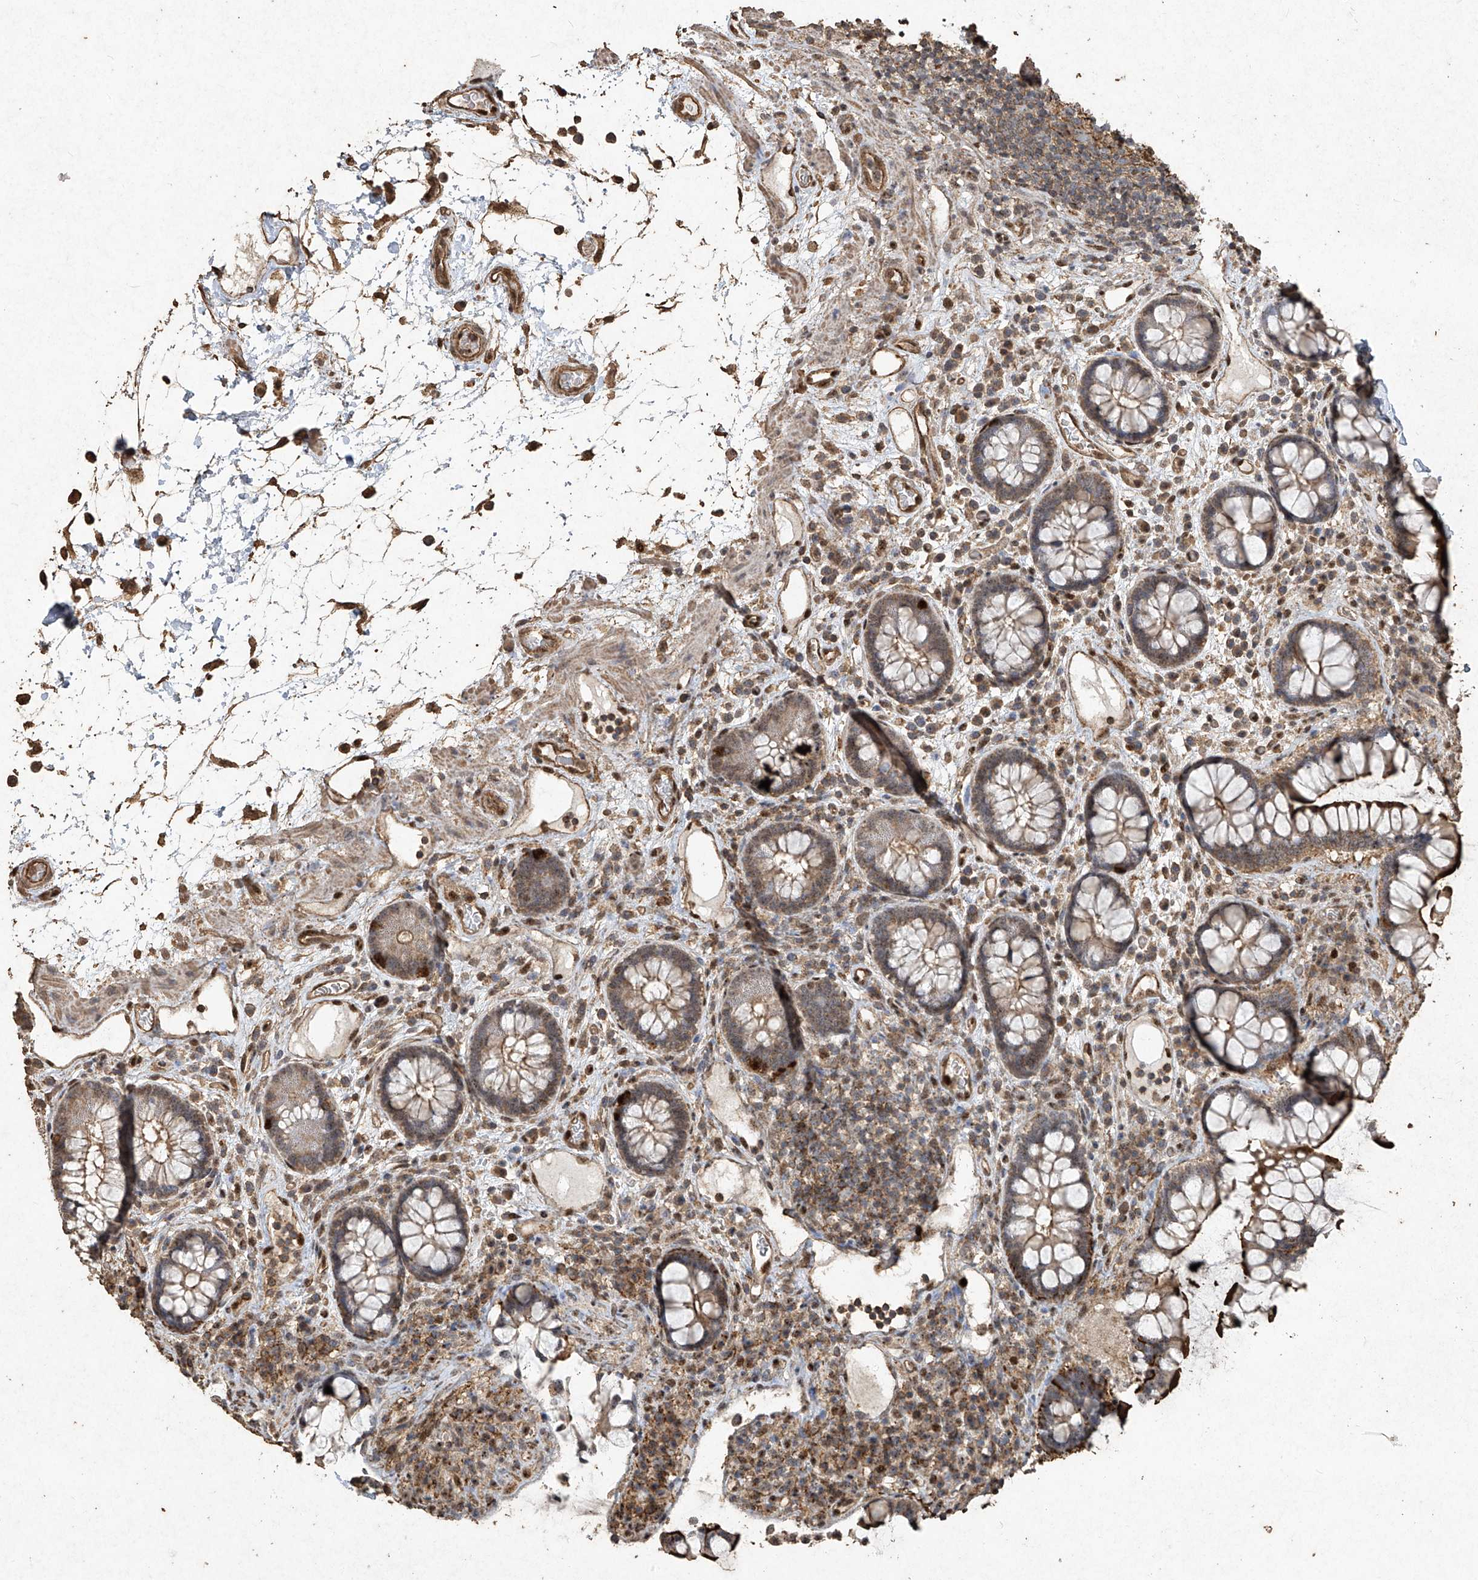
{"staining": {"intensity": "moderate", "quantity": ">75%", "location": "cytoplasmic/membranous"}, "tissue": "colon", "cell_type": "Endothelial cells", "image_type": "normal", "snomed": [{"axis": "morphology", "description": "Normal tissue, NOS"}, {"axis": "topography", "description": "Colon"}], "caption": "Brown immunohistochemical staining in unremarkable colon demonstrates moderate cytoplasmic/membranous expression in approximately >75% of endothelial cells. (IHC, brightfield microscopy, high magnification).", "gene": "ERBB3", "patient": {"sex": "female", "age": 79}}